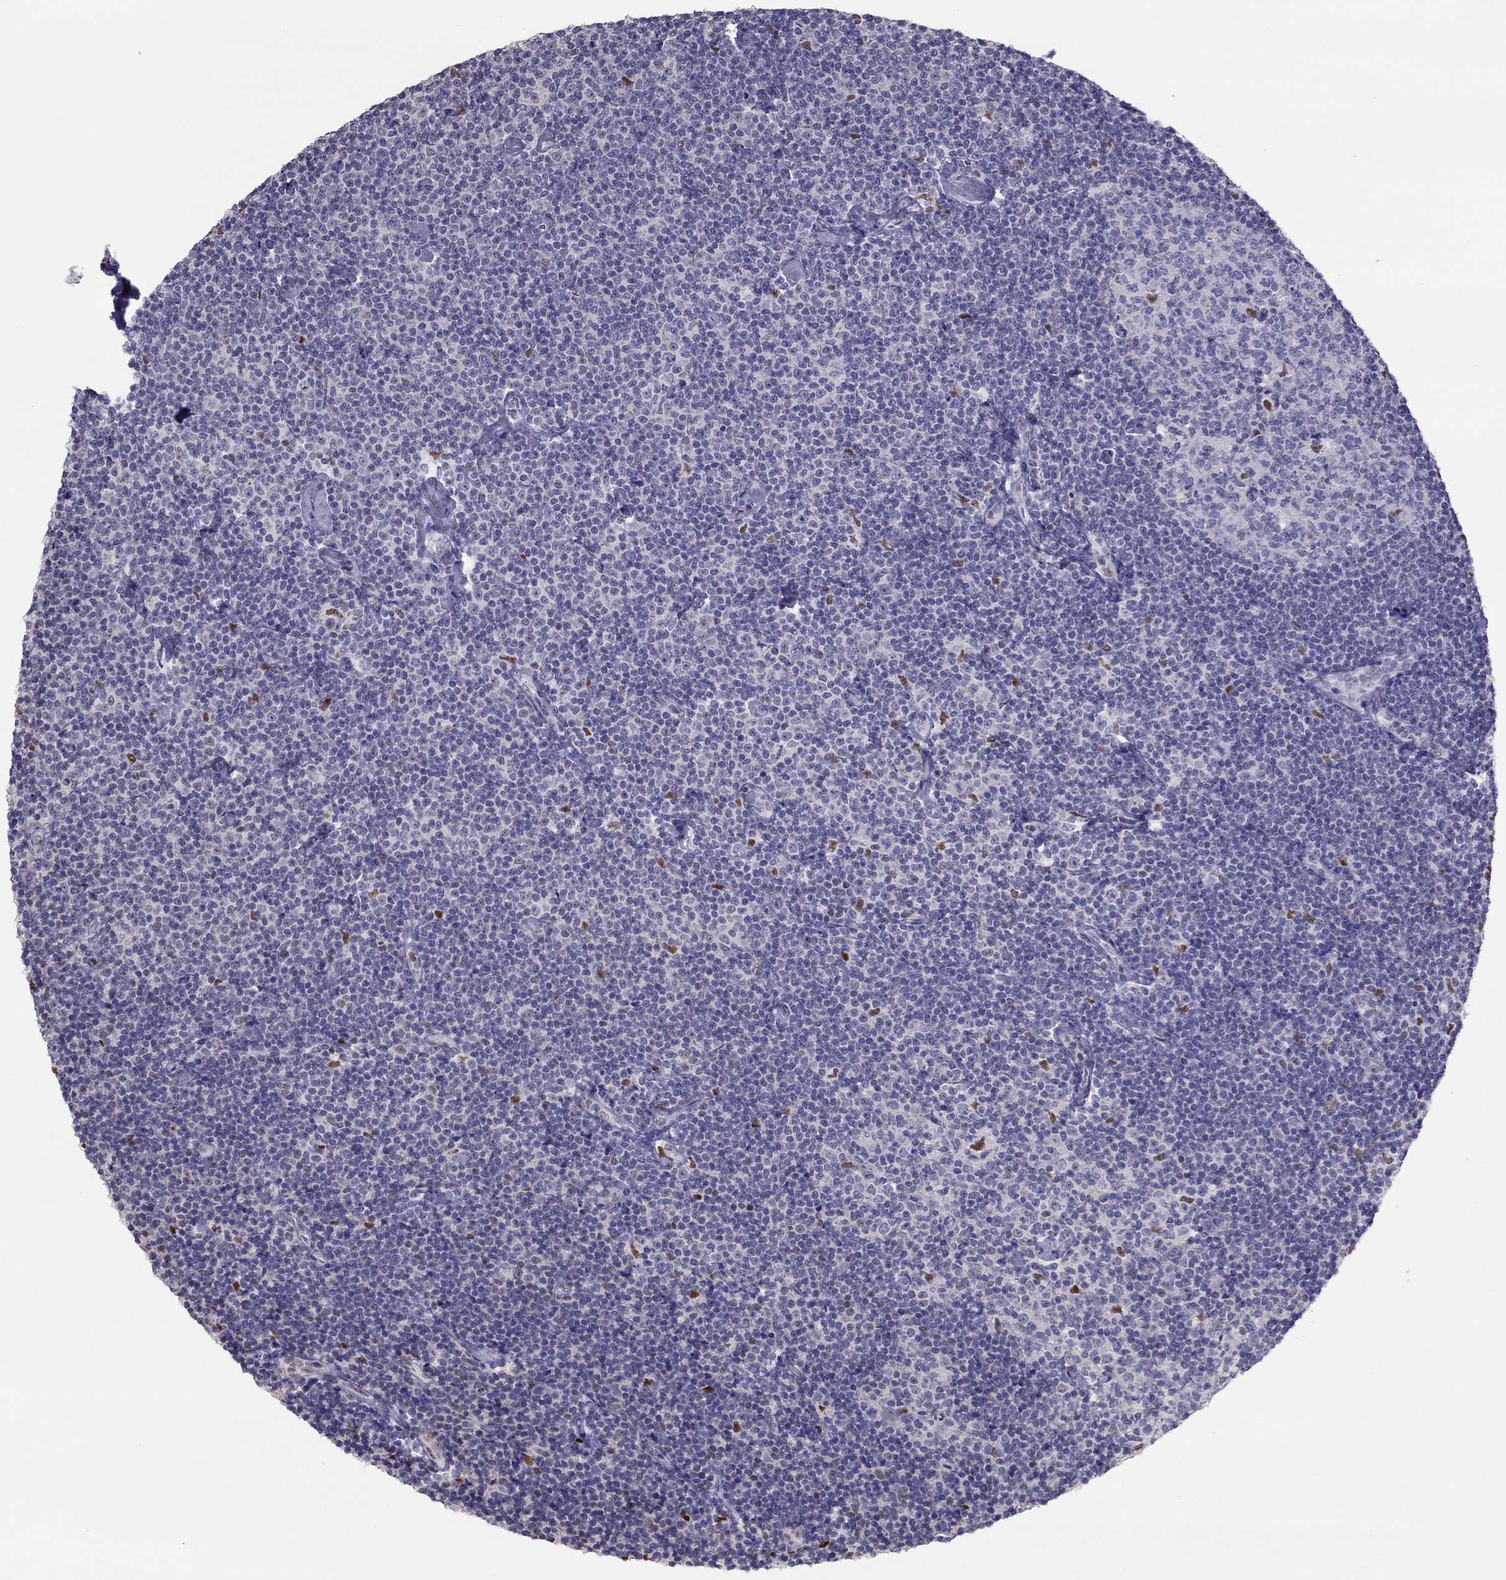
{"staining": {"intensity": "negative", "quantity": "none", "location": "none"}, "tissue": "lymphoma", "cell_type": "Tumor cells", "image_type": "cancer", "snomed": [{"axis": "morphology", "description": "Malignant lymphoma, non-Hodgkin's type, Low grade"}, {"axis": "topography", "description": "Lymph node"}], "caption": "Immunohistochemistry (IHC) photomicrograph of malignant lymphoma, non-Hodgkin's type (low-grade) stained for a protein (brown), which exhibits no expression in tumor cells.", "gene": "SPINT3", "patient": {"sex": "male", "age": 81}}